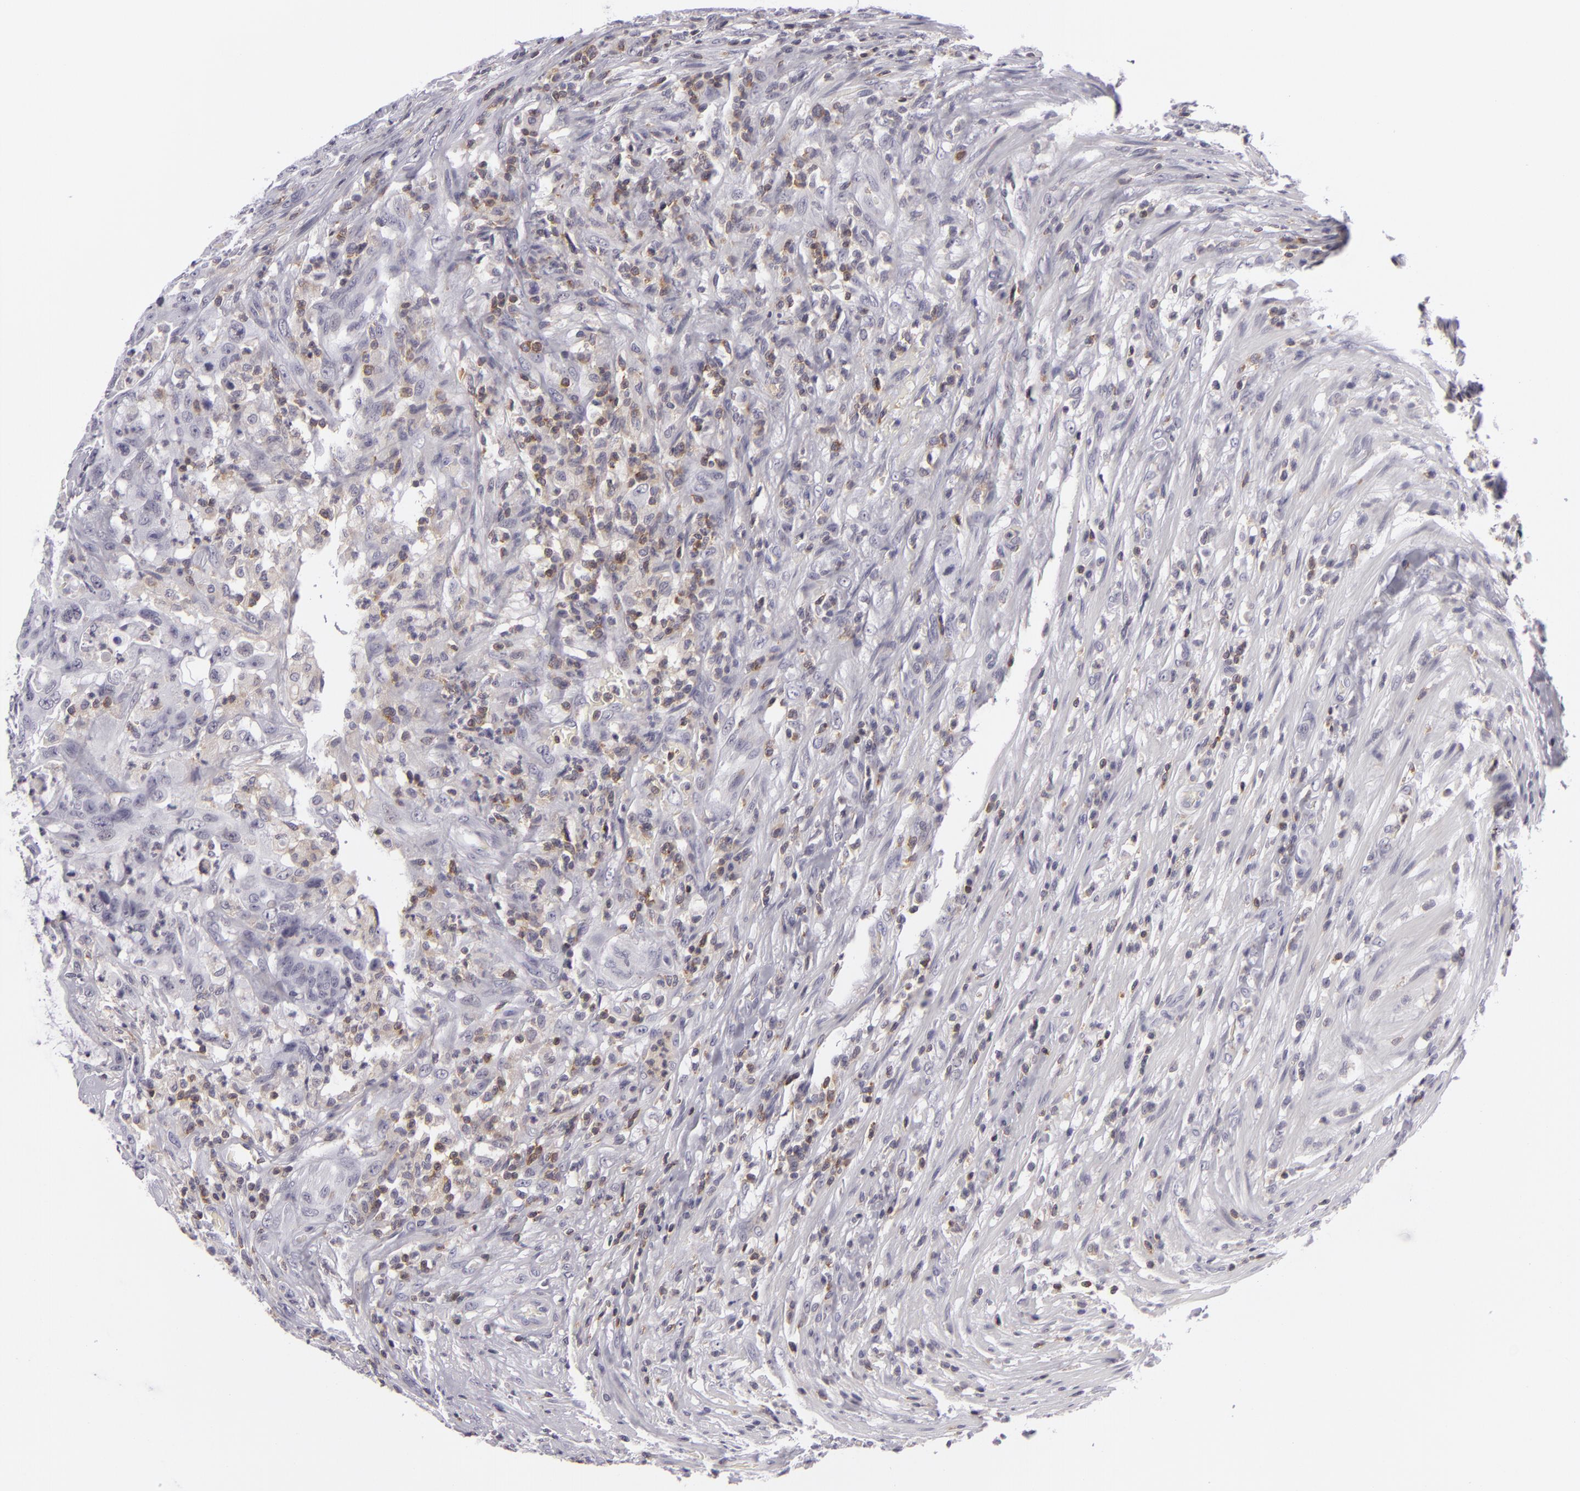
{"staining": {"intensity": "negative", "quantity": "none", "location": "none"}, "tissue": "colorectal cancer", "cell_type": "Tumor cells", "image_type": "cancer", "snomed": [{"axis": "morphology", "description": "Adenocarcinoma, NOS"}, {"axis": "topography", "description": "Colon"}], "caption": "There is no significant positivity in tumor cells of colorectal cancer.", "gene": "KCNAB2", "patient": {"sex": "male", "age": 54}}